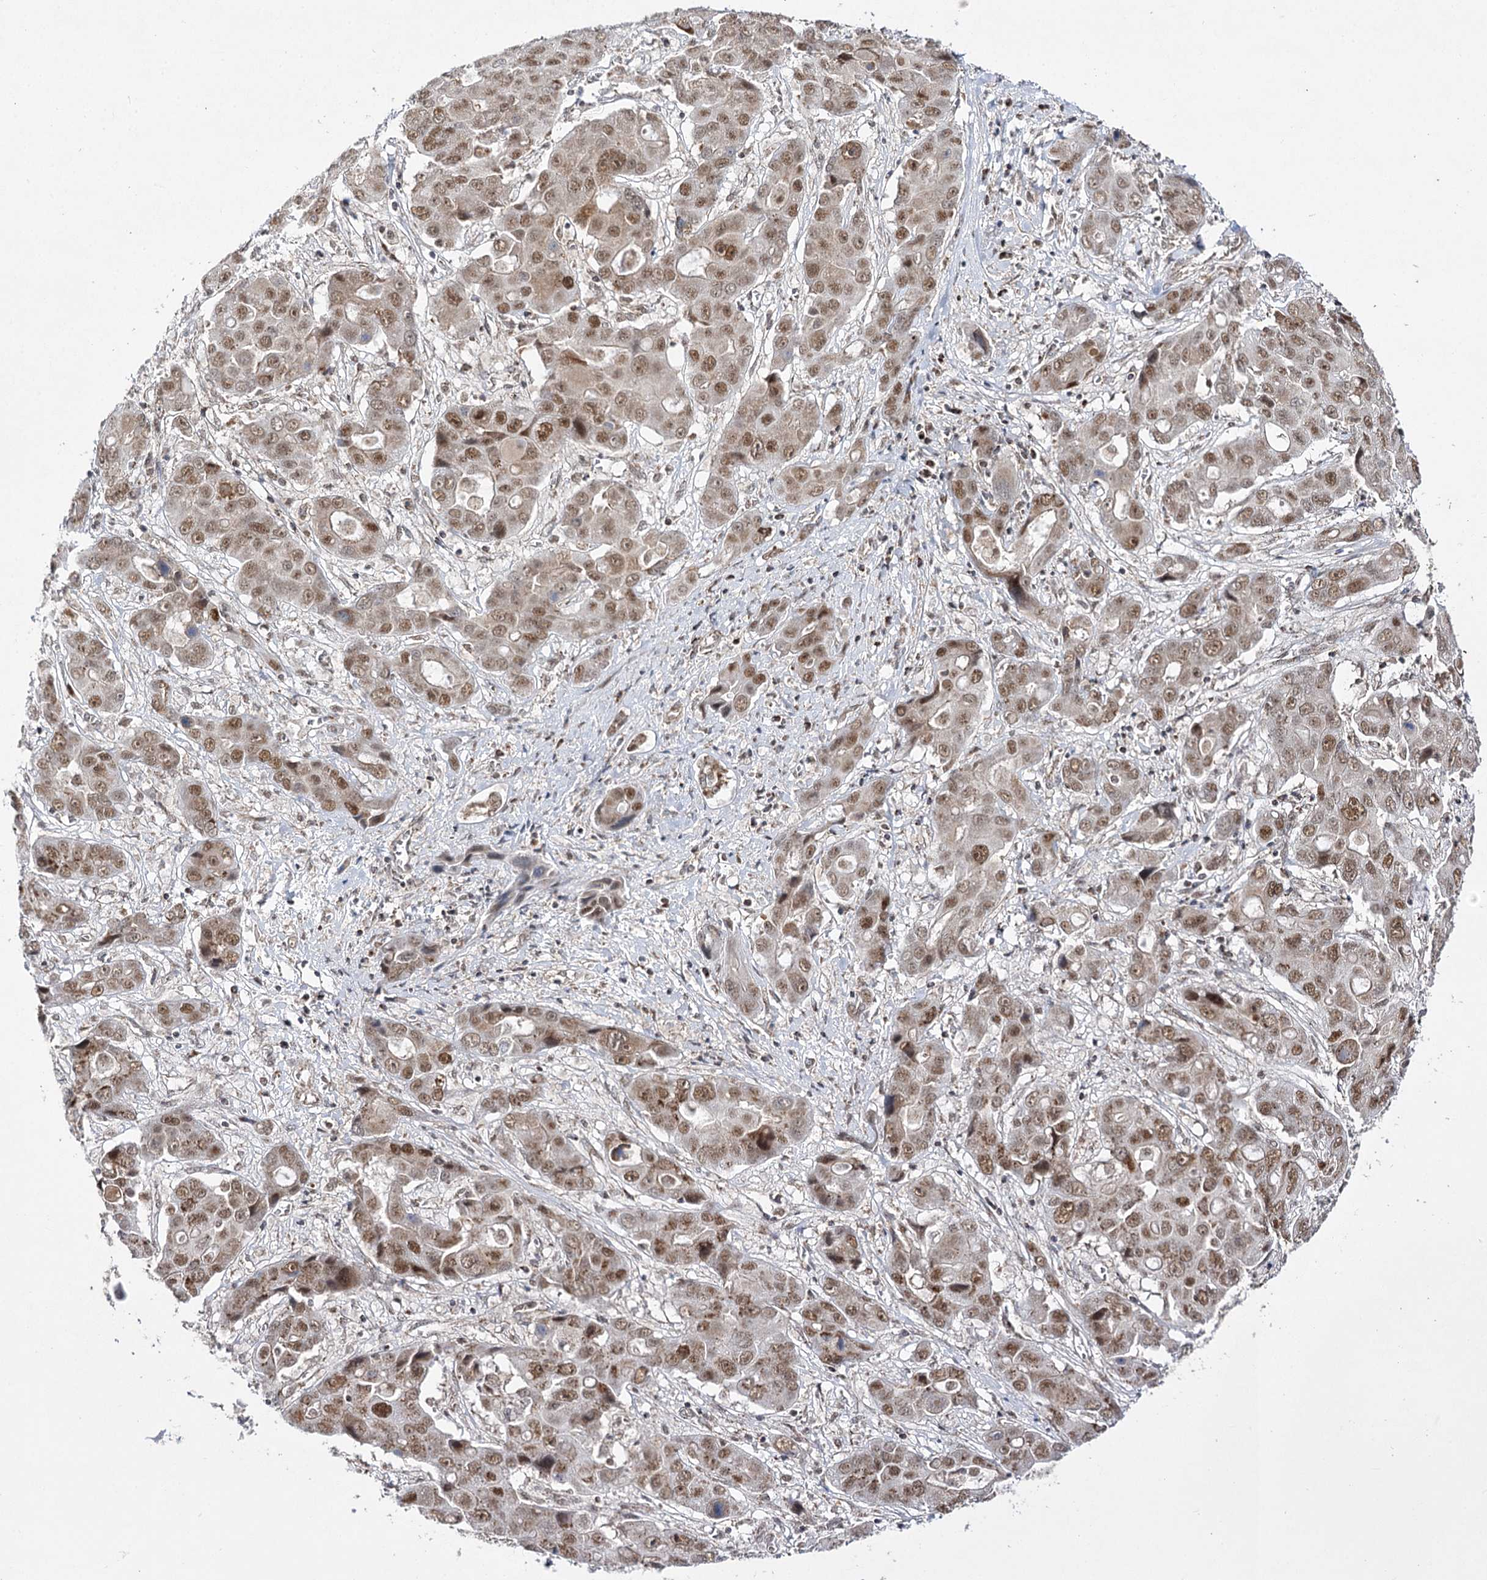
{"staining": {"intensity": "moderate", "quantity": ">75%", "location": "nuclear"}, "tissue": "liver cancer", "cell_type": "Tumor cells", "image_type": "cancer", "snomed": [{"axis": "morphology", "description": "Cholangiocarcinoma"}, {"axis": "topography", "description": "Liver"}], "caption": "DAB immunohistochemical staining of liver cancer shows moderate nuclear protein positivity in about >75% of tumor cells. The staining was performed using DAB (3,3'-diaminobenzidine), with brown indicating positive protein expression. Nuclei are stained blue with hematoxylin.", "gene": "SLC4A1AP", "patient": {"sex": "male", "age": 67}}